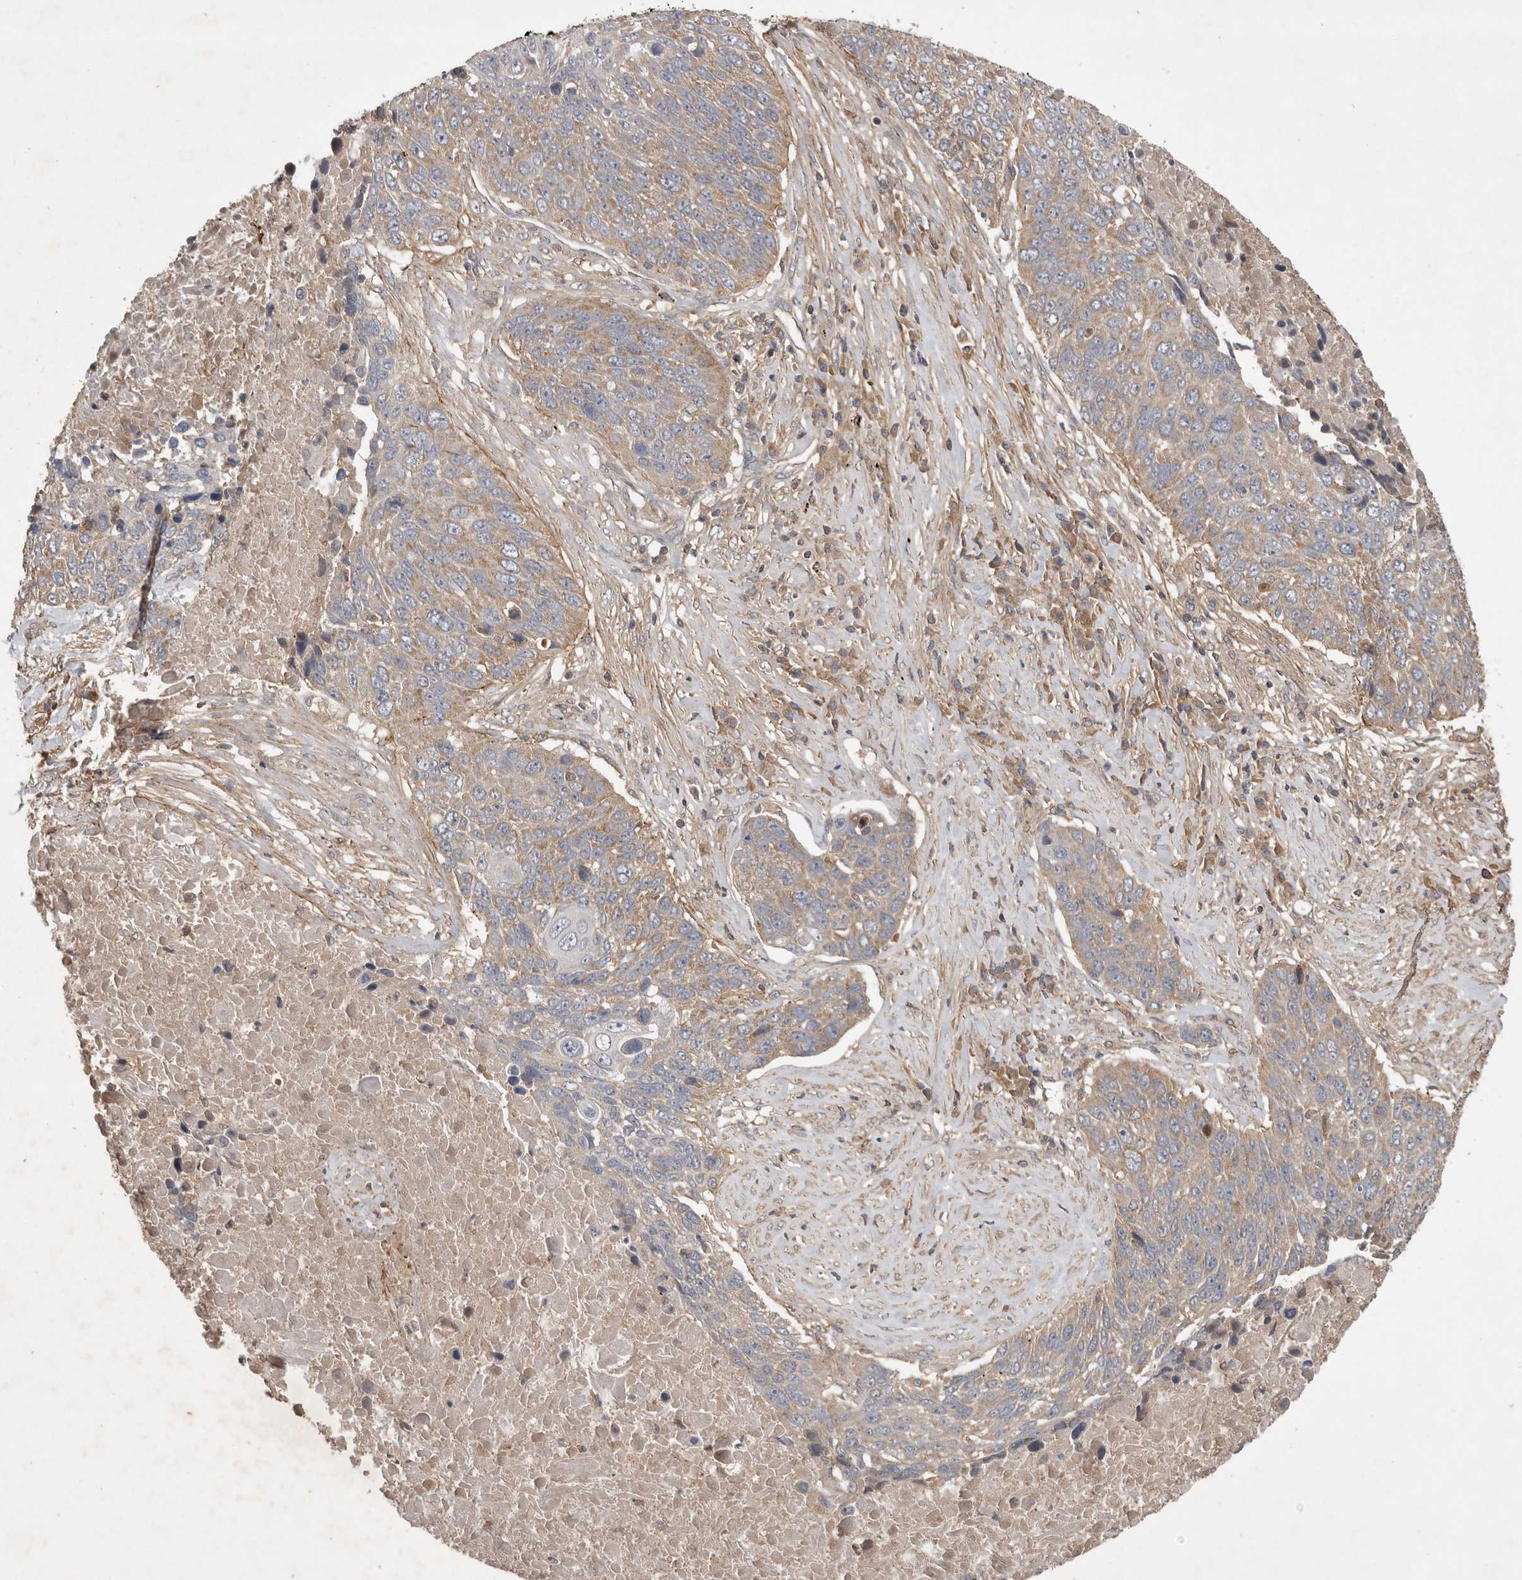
{"staining": {"intensity": "weak", "quantity": "25%-75%", "location": "cytoplasmic/membranous"}, "tissue": "lung cancer", "cell_type": "Tumor cells", "image_type": "cancer", "snomed": [{"axis": "morphology", "description": "Squamous cell carcinoma, NOS"}, {"axis": "topography", "description": "Lung"}], "caption": "Squamous cell carcinoma (lung) stained for a protein reveals weak cytoplasmic/membranous positivity in tumor cells. (IHC, brightfield microscopy, high magnification).", "gene": "TRMT61B", "patient": {"sex": "male", "age": 66}}